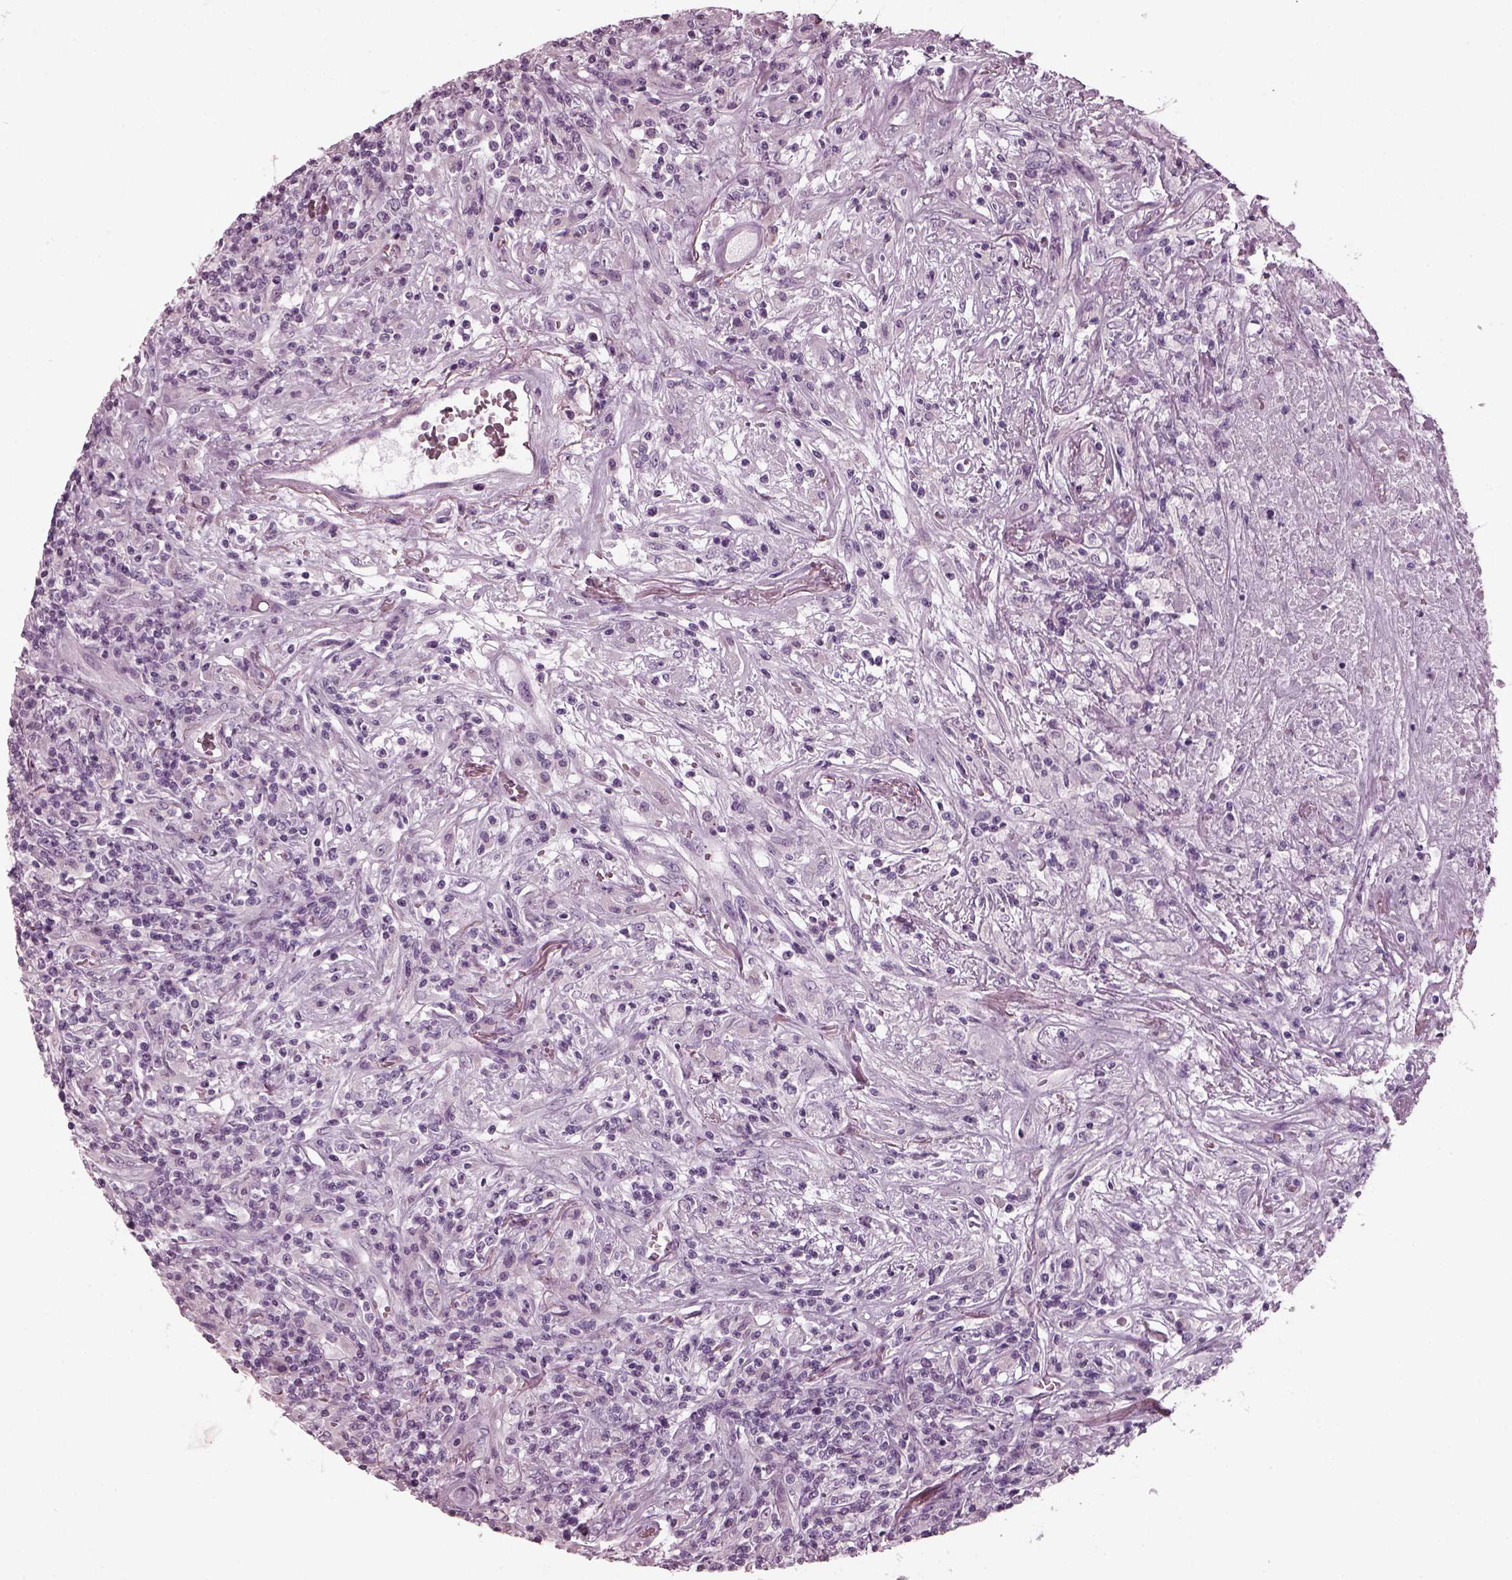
{"staining": {"intensity": "negative", "quantity": "none", "location": "none"}, "tissue": "lymphoma", "cell_type": "Tumor cells", "image_type": "cancer", "snomed": [{"axis": "morphology", "description": "Malignant lymphoma, non-Hodgkin's type, High grade"}, {"axis": "topography", "description": "Lung"}], "caption": "Immunohistochemical staining of high-grade malignant lymphoma, non-Hodgkin's type exhibits no significant staining in tumor cells.", "gene": "RCVRN", "patient": {"sex": "male", "age": 79}}